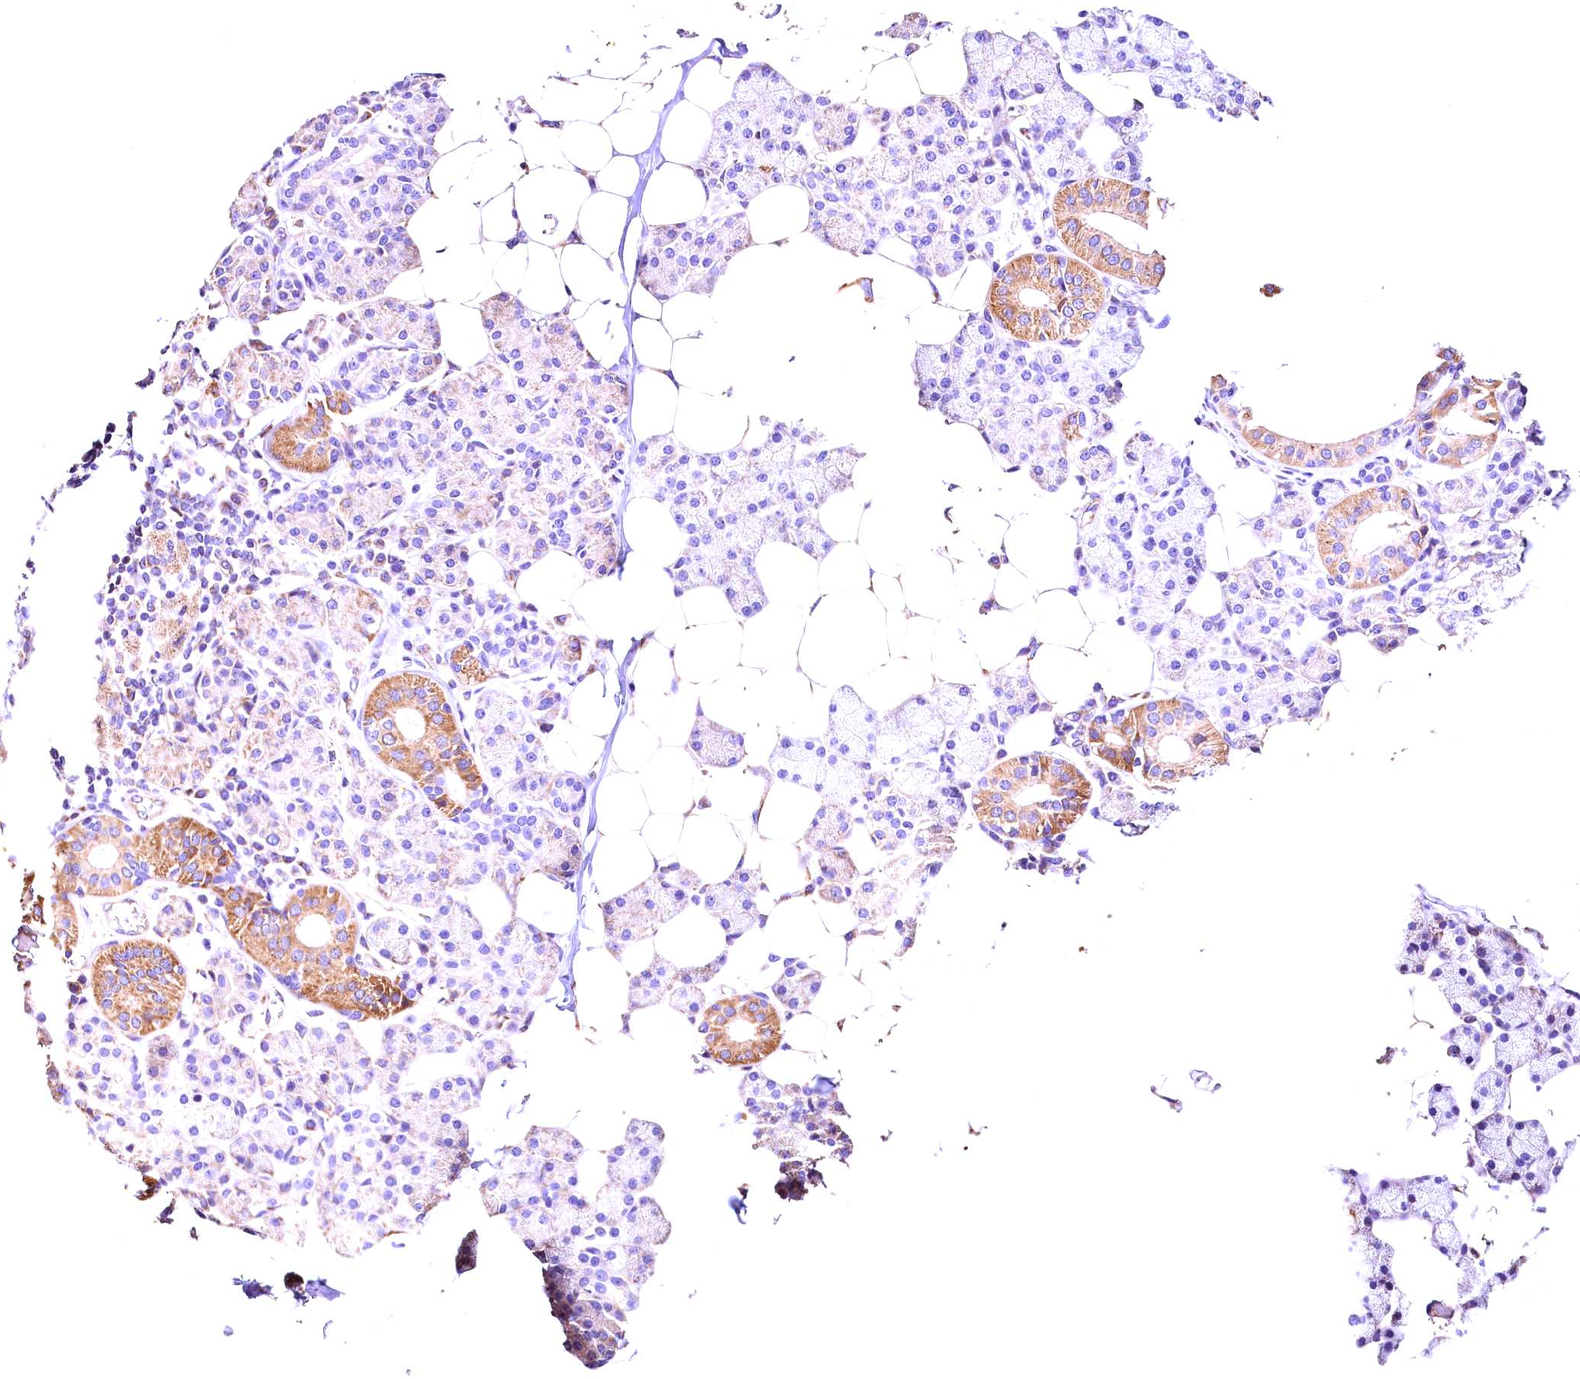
{"staining": {"intensity": "strong", "quantity": "<25%", "location": "cytoplasmic/membranous"}, "tissue": "salivary gland", "cell_type": "Glandular cells", "image_type": "normal", "snomed": [{"axis": "morphology", "description": "Normal tissue, NOS"}, {"axis": "topography", "description": "Salivary gland"}], "caption": "Protein staining of unremarkable salivary gland demonstrates strong cytoplasmic/membranous staining in approximately <25% of glandular cells. (brown staining indicates protein expression, while blue staining denotes nuclei).", "gene": "ACAA2", "patient": {"sex": "female", "age": 33}}